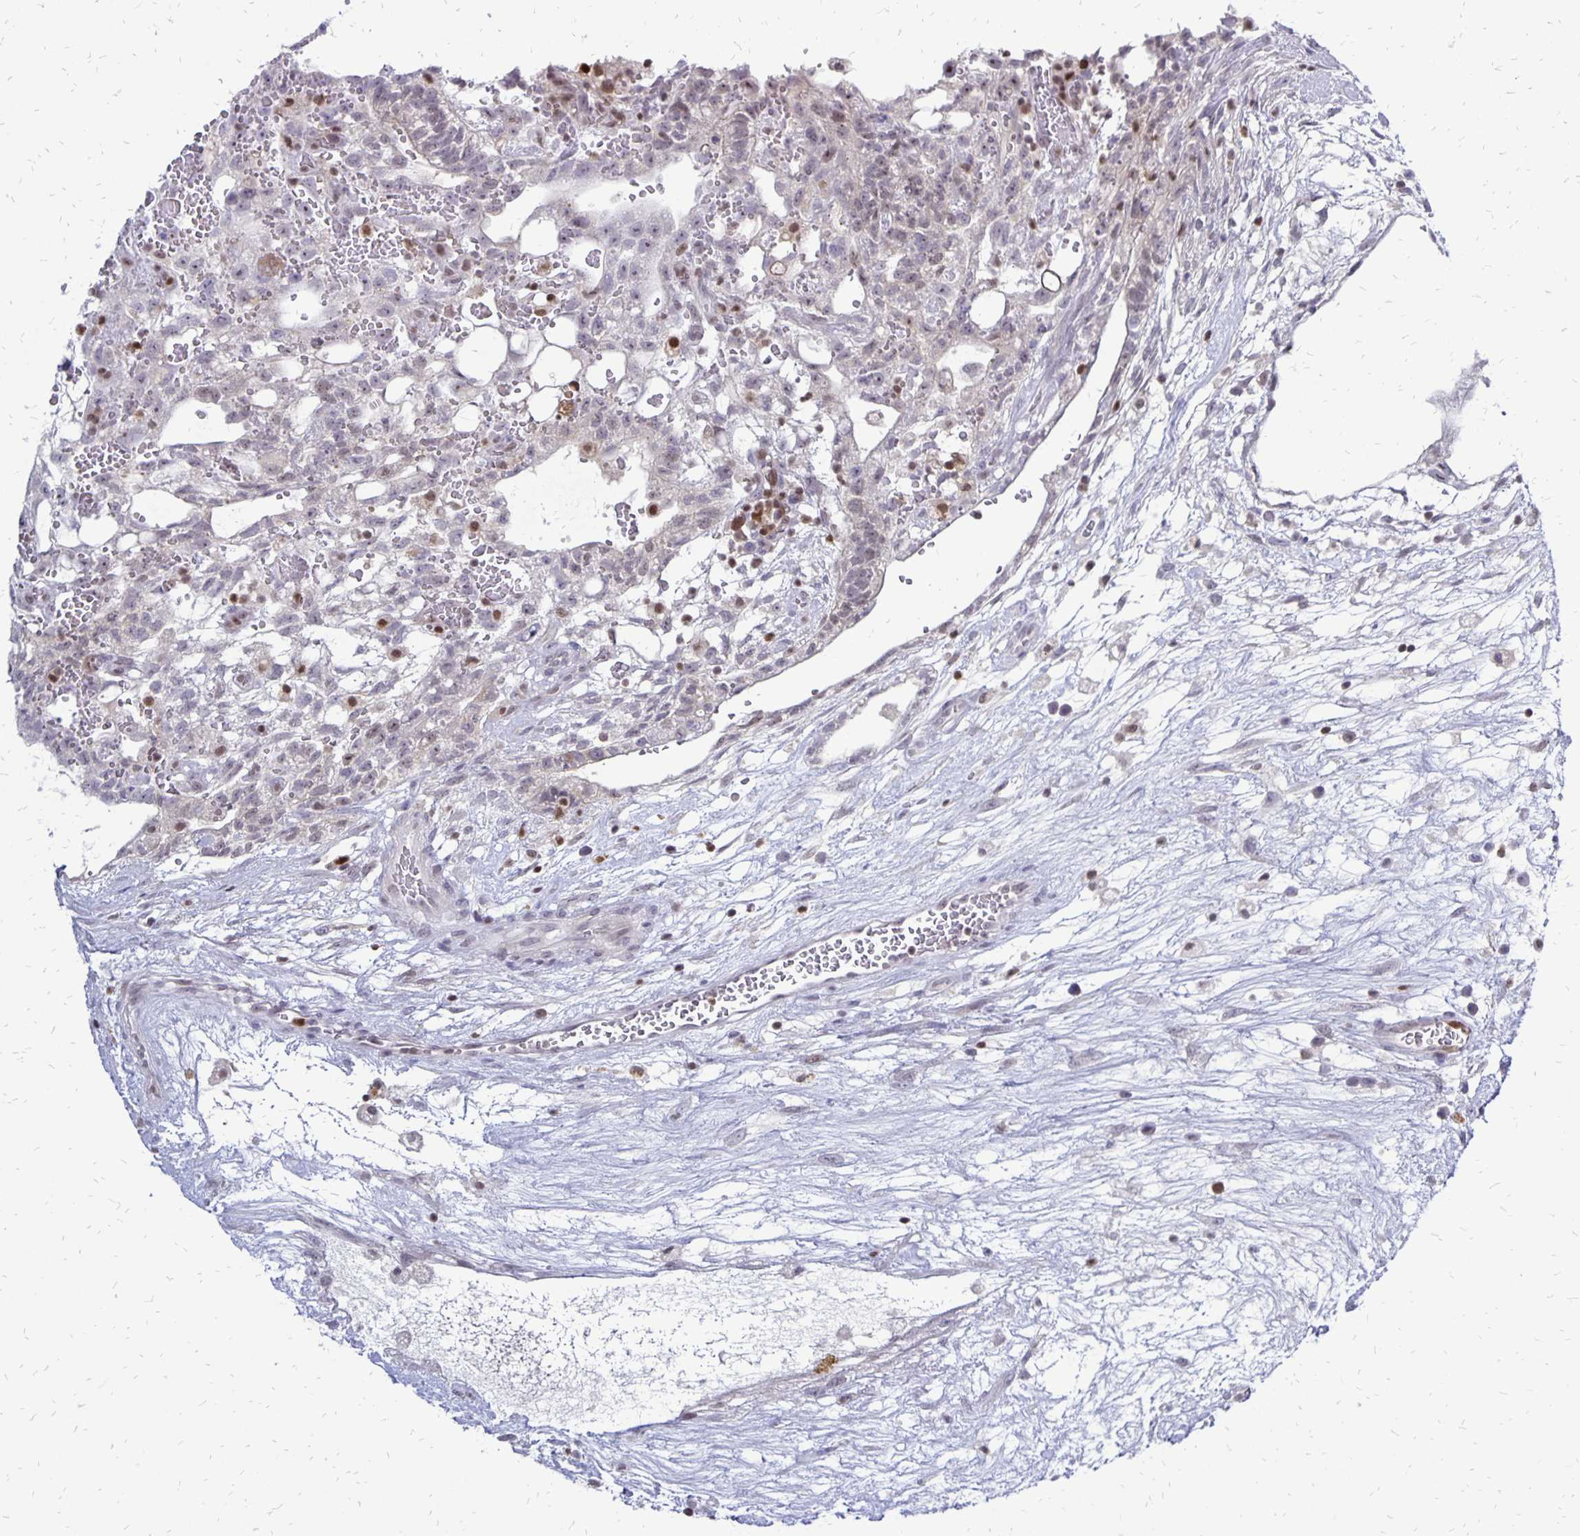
{"staining": {"intensity": "moderate", "quantity": "<25%", "location": "nuclear"}, "tissue": "testis cancer", "cell_type": "Tumor cells", "image_type": "cancer", "snomed": [{"axis": "morphology", "description": "Normal tissue, NOS"}, {"axis": "morphology", "description": "Carcinoma, Embryonal, NOS"}, {"axis": "topography", "description": "Testis"}], "caption": "Immunohistochemical staining of human testis cancer shows low levels of moderate nuclear protein expression in approximately <25% of tumor cells.", "gene": "DCK", "patient": {"sex": "male", "age": 32}}